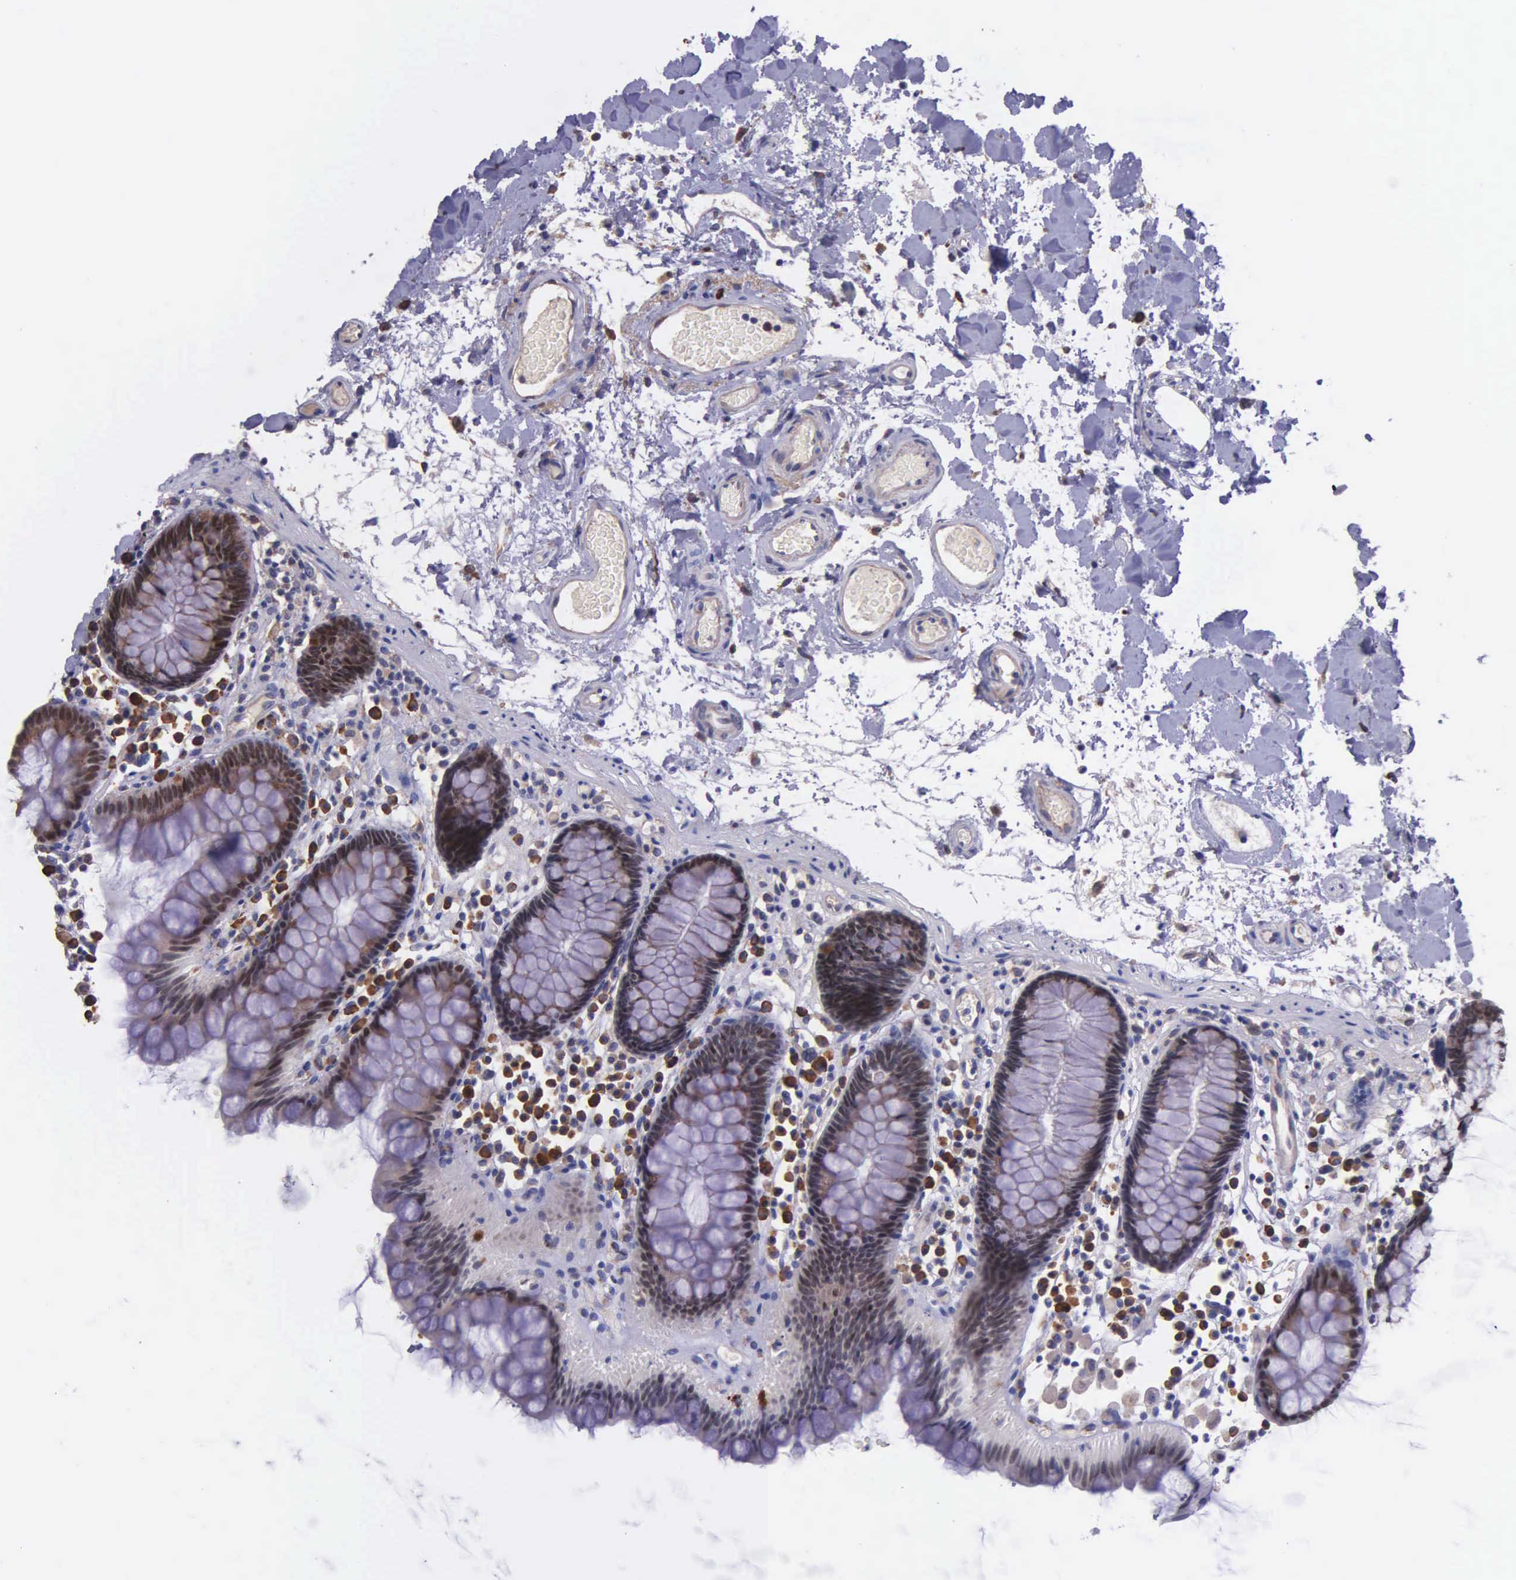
{"staining": {"intensity": "negative", "quantity": "none", "location": "none"}, "tissue": "colon", "cell_type": "Endothelial cells", "image_type": "normal", "snomed": [{"axis": "morphology", "description": "Normal tissue, NOS"}, {"axis": "topography", "description": "Colon"}], "caption": "Endothelial cells show no significant positivity in normal colon. (DAB (3,3'-diaminobenzidine) immunohistochemistry (IHC) visualized using brightfield microscopy, high magnification).", "gene": "ZC3H12B", "patient": {"sex": "female", "age": 78}}